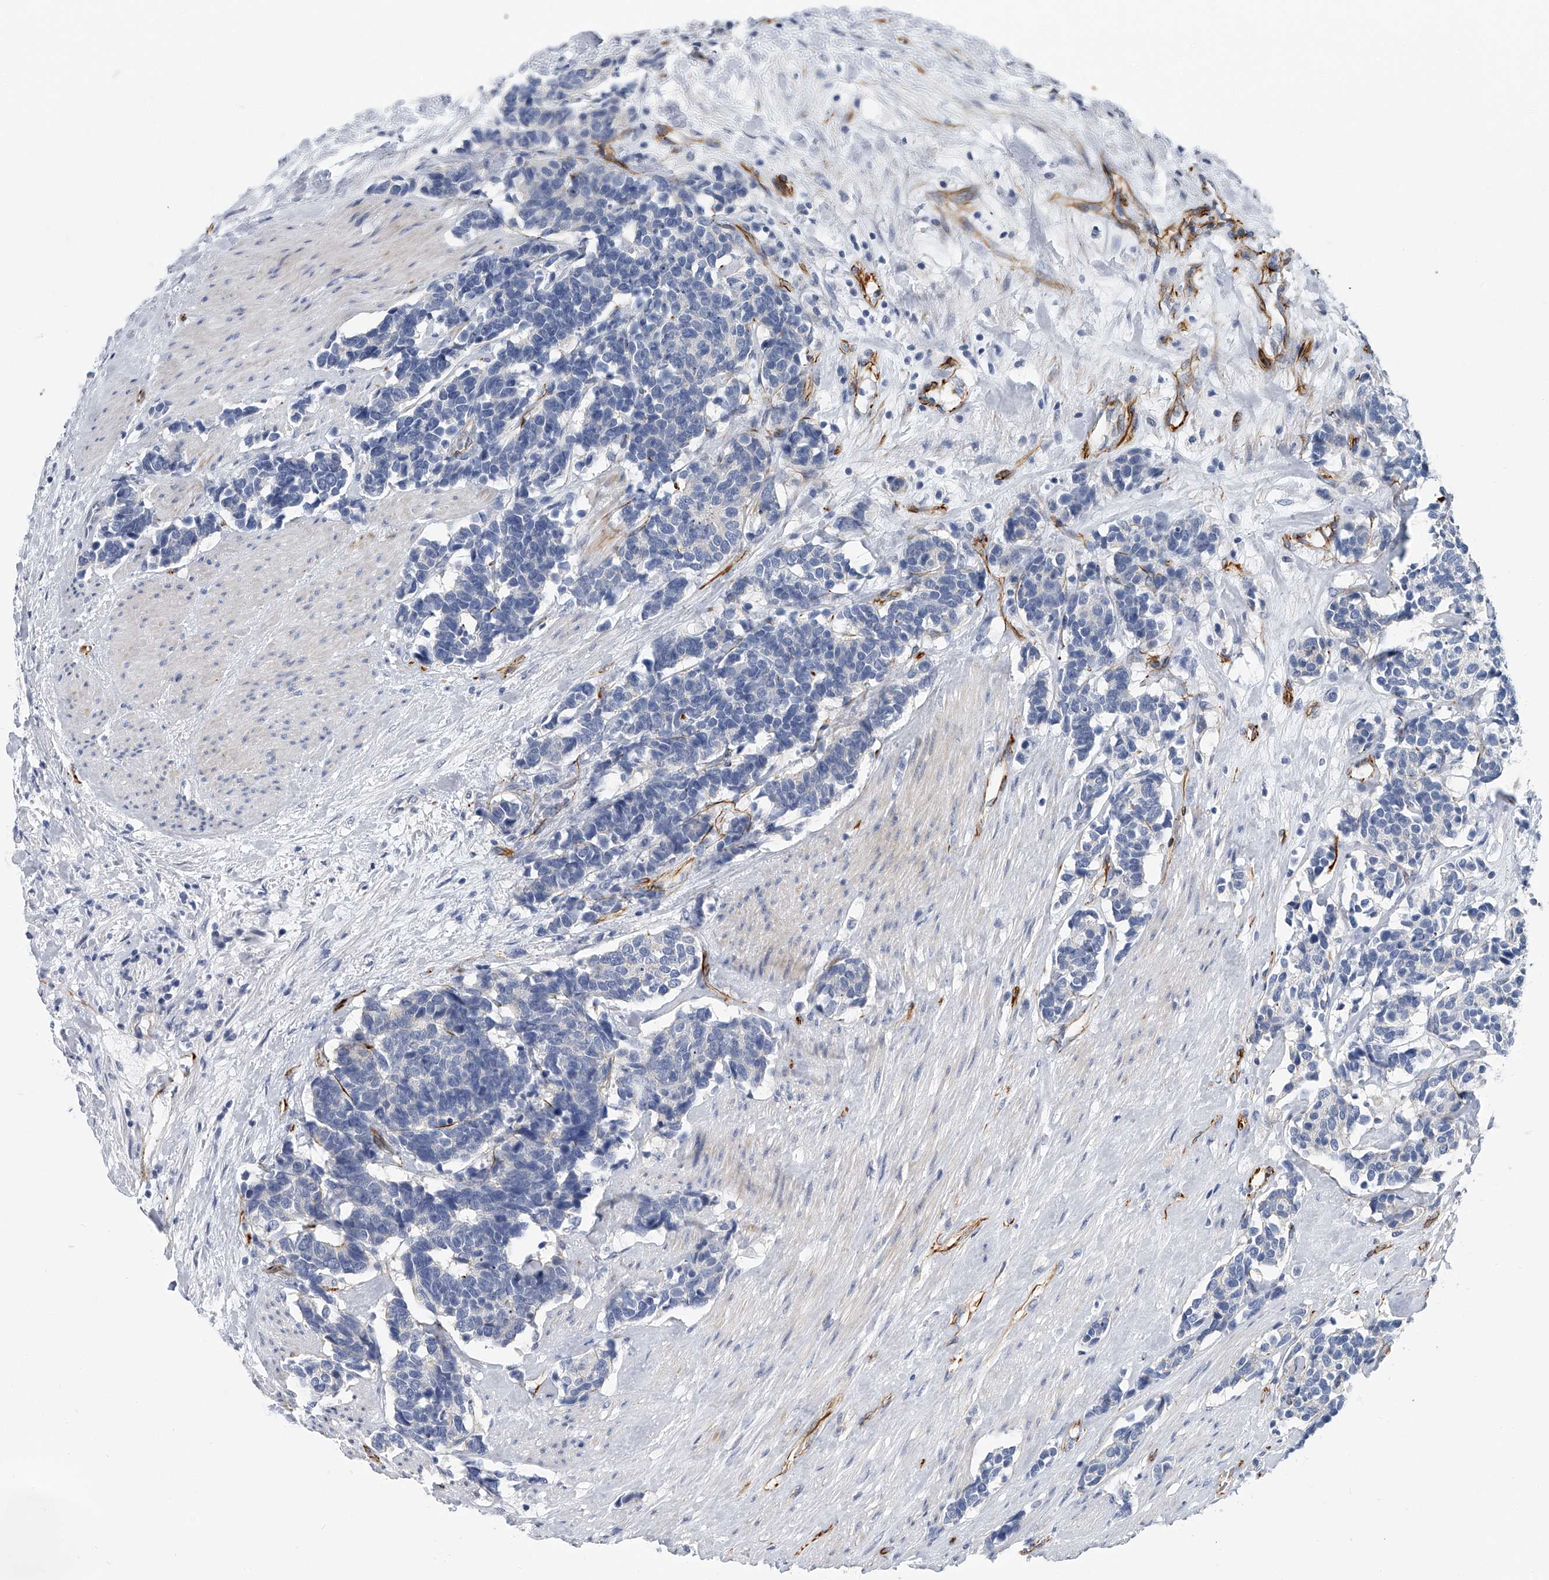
{"staining": {"intensity": "negative", "quantity": "none", "location": "none"}, "tissue": "carcinoid", "cell_type": "Tumor cells", "image_type": "cancer", "snomed": [{"axis": "morphology", "description": "Carcinoma, NOS"}, {"axis": "morphology", "description": "Carcinoid, malignant, NOS"}, {"axis": "topography", "description": "Urinary bladder"}], "caption": "IHC photomicrograph of neoplastic tissue: carcinoid (malignant) stained with DAB (3,3'-diaminobenzidine) displays no significant protein staining in tumor cells.", "gene": "KIRREL1", "patient": {"sex": "male", "age": 57}}